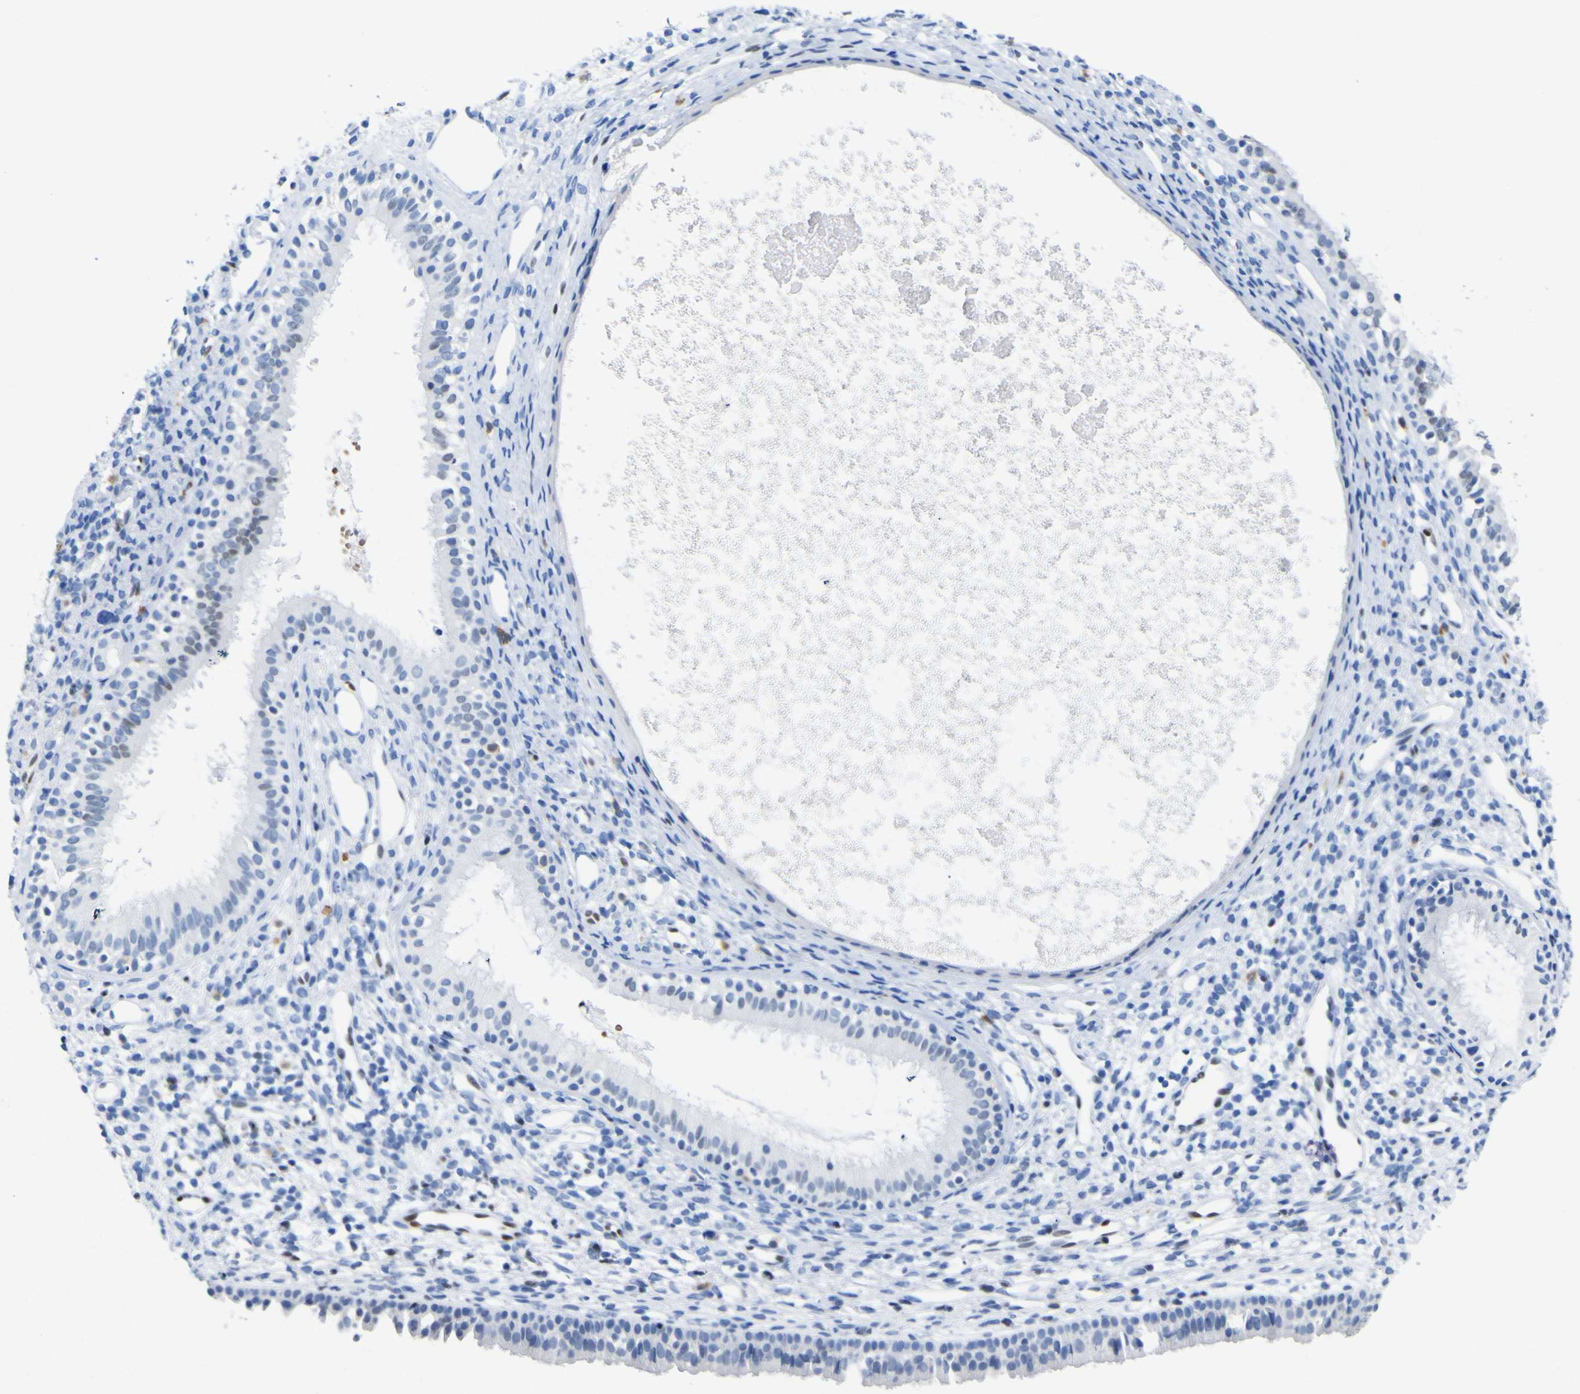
{"staining": {"intensity": "negative", "quantity": "none", "location": "none"}, "tissue": "nasopharynx", "cell_type": "Respiratory epithelial cells", "image_type": "normal", "snomed": [{"axis": "morphology", "description": "Normal tissue, NOS"}, {"axis": "topography", "description": "Nasopharynx"}], "caption": "IHC histopathology image of benign nasopharynx: human nasopharynx stained with DAB (3,3'-diaminobenzidine) exhibits no significant protein staining in respiratory epithelial cells.", "gene": "DACH1", "patient": {"sex": "male", "age": 22}}